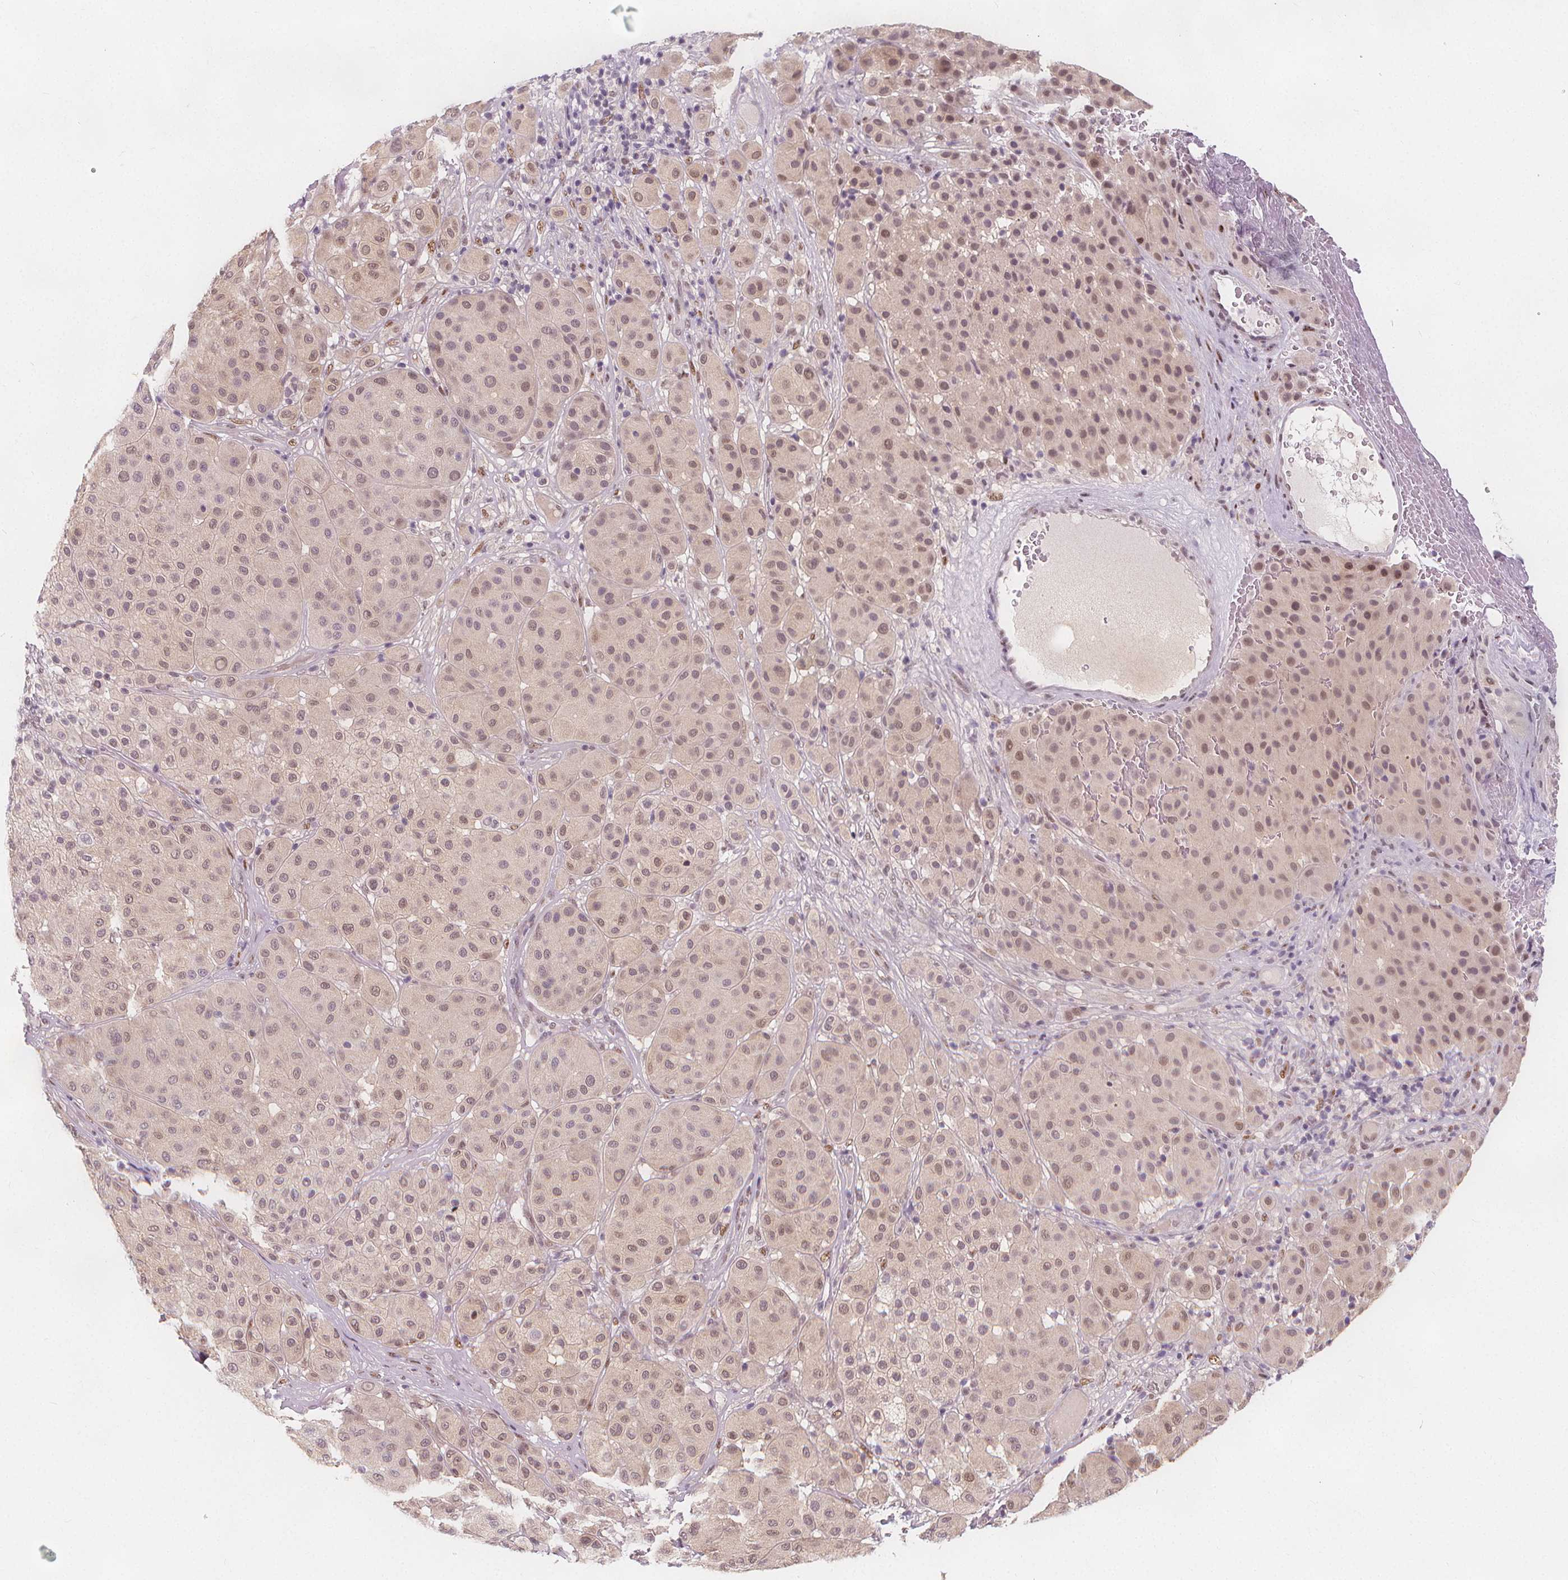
{"staining": {"intensity": "weak", "quantity": ">75%", "location": "cytoplasmic/membranous,nuclear"}, "tissue": "melanoma", "cell_type": "Tumor cells", "image_type": "cancer", "snomed": [{"axis": "morphology", "description": "Malignant melanoma, Metastatic site"}, {"axis": "topography", "description": "Smooth muscle"}], "caption": "Immunohistochemical staining of malignant melanoma (metastatic site) reveals weak cytoplasmic/membranous and nuclear protein expression in approximately >75% of tumor cells.", "gene": "DRC3", "patient": {"sex": "male", "age": 41}}